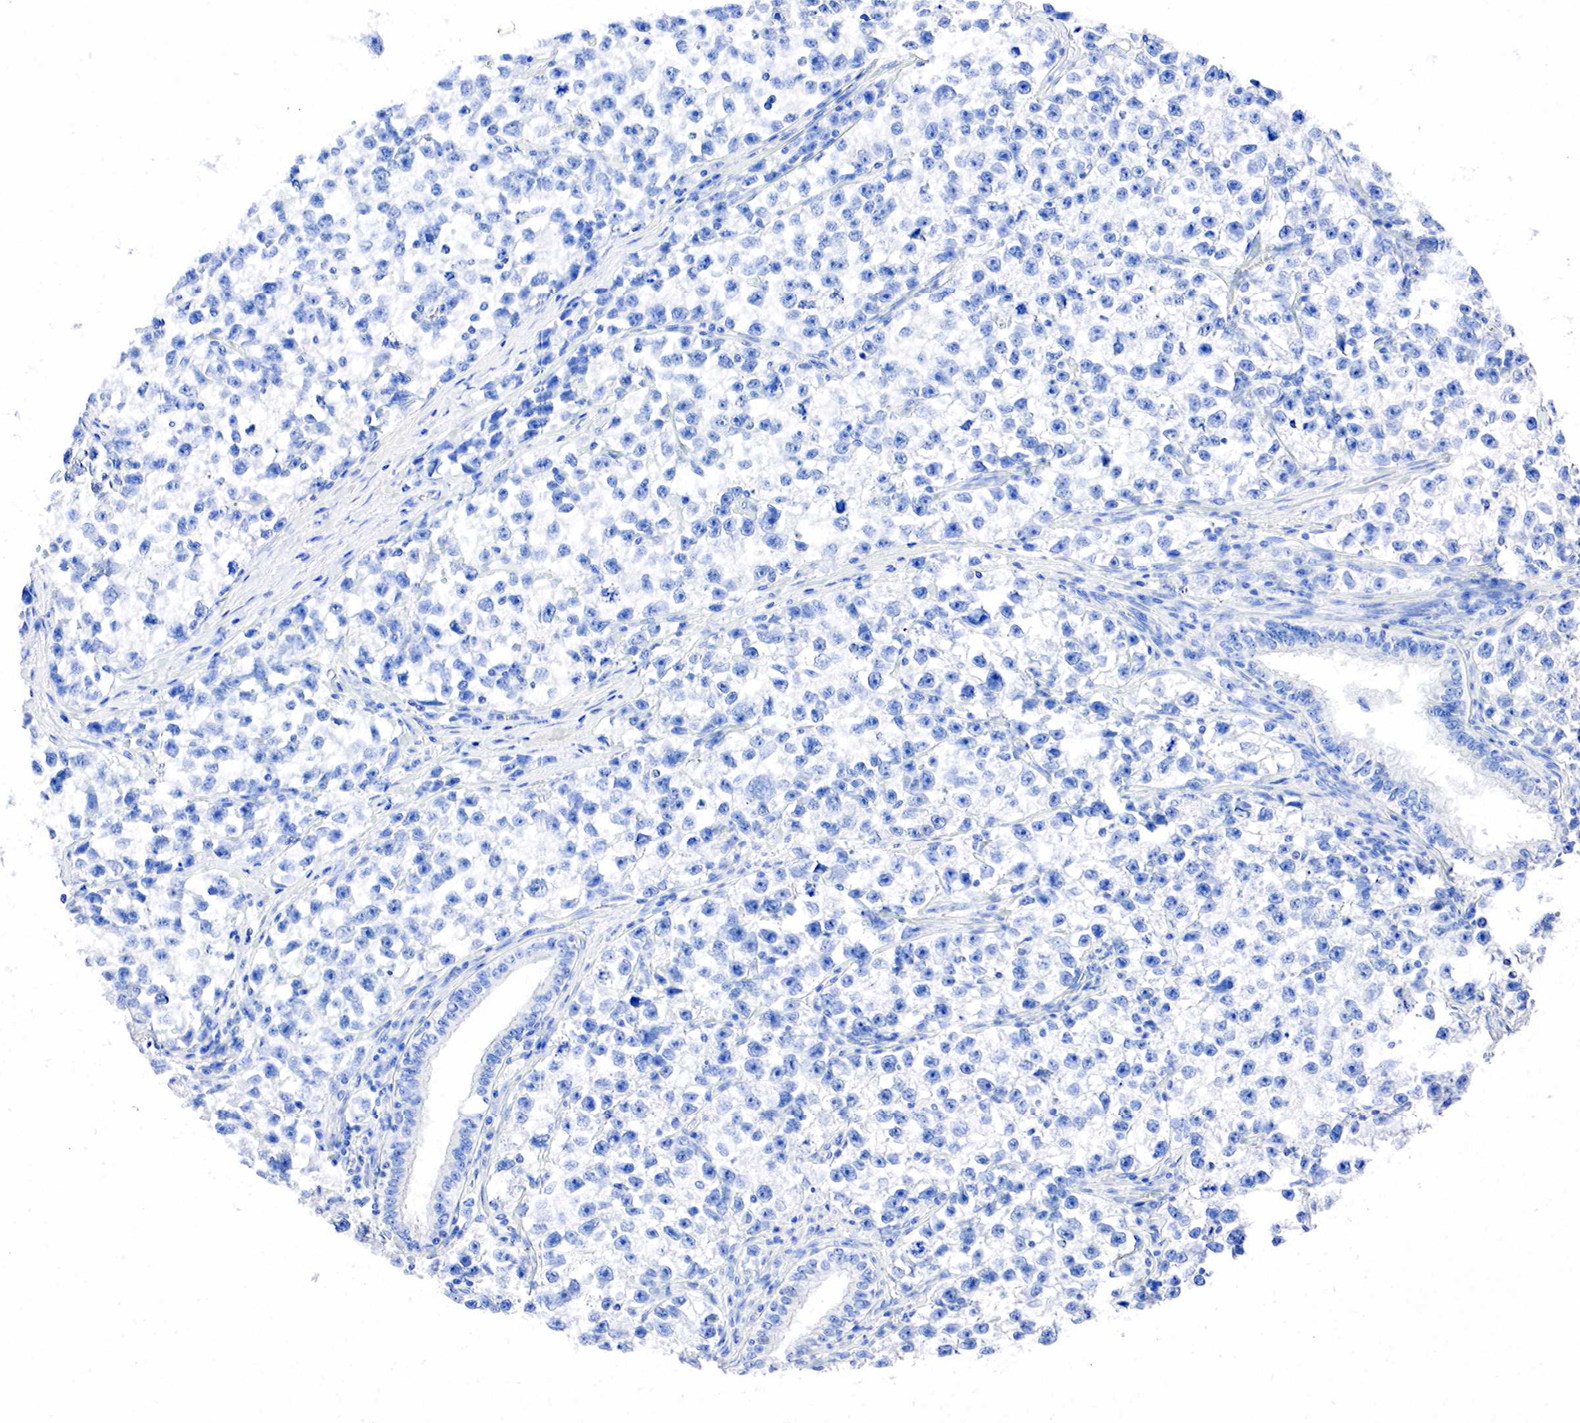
{"staining": {"intensity": "negative", "quantity": "none", "location": "none"}, "tissue": "testis cancer", "cell_type": "Tumor cells", "image_type": "cancer", "snomed": [{"axis": "morphology", "description": "Seminoma, NOS"}, {"axis": "morphology", "description": "Carcinoma, Embryonal, NOS"}, {"axis": "topography", "description": "Testis"}], "caption": "Tumor cells show no significant expression in embryonal carcinoma (testis).", "gene": "SST", "patient": {"sex": "male", "age": 30}}